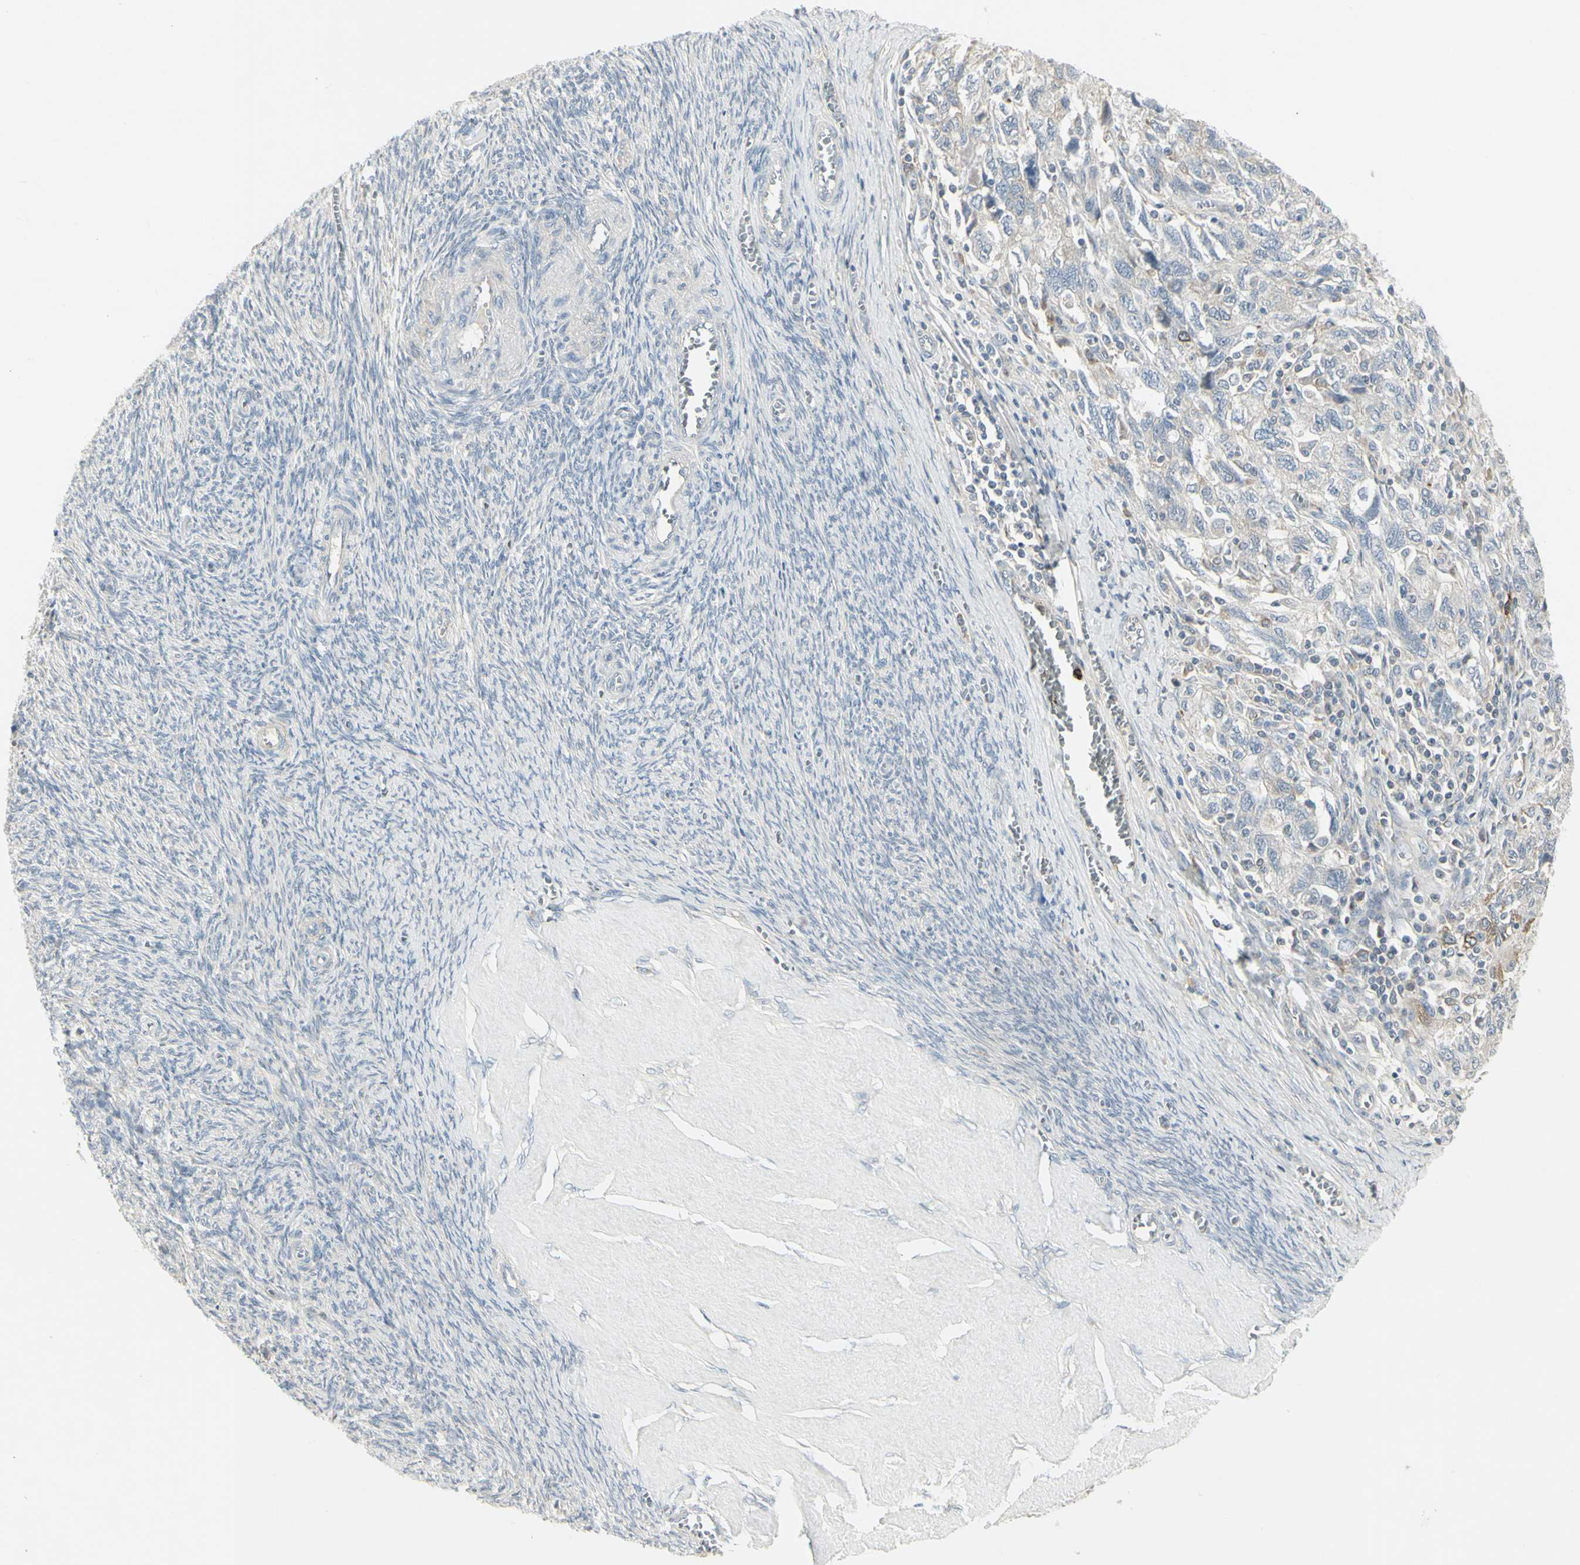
{"staining": {"intensity": "weak", "quantity": "<25%", "location": "cytoplasmic/membranous"}, "tissue": "ovarian cancer", "cell_type": "Tumor cells", "image_type": "cancer", "snomed": [{"axis": "morphology", "description": "Carcinoma, NOS"}, {"axis": "morphology", "description": "Cystadenocarcinoma, serous, NOS"}, {"axis": "topography", "description": "Ovary"}], "caption": "The immunohistochemistry micrograph has no significant positivity in tumor cells of ovarian cancer tissue.", "gene": "CCNB2", "patient": {"sex": "female", "age": 69}}